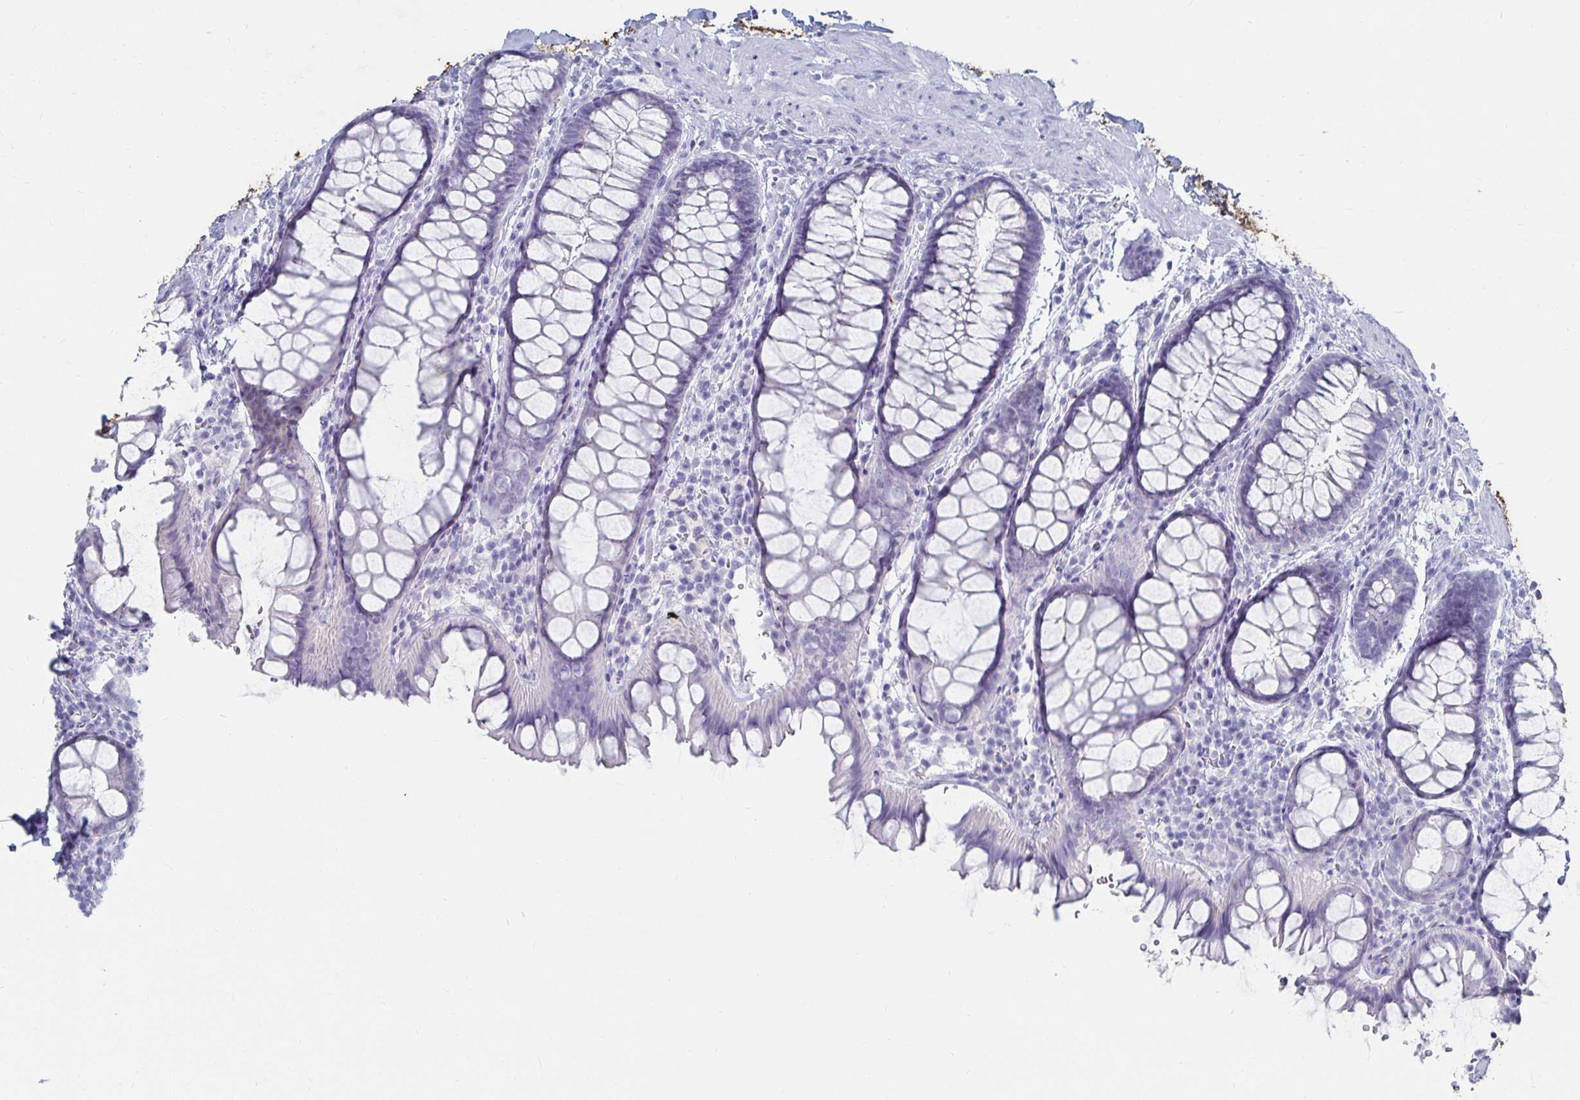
{"staining": {"intensity": "negative", "quantity": "none", "location": "none"}, "tissue": "rectum", "cell_type": "Glandular cells", "image_type": "normal", "snomed": [{"axis": "morphology", "description": "Normal tissue, NOS"}, {"axis": "topography", "description": "Rectum"}, {"axis": "topography", "description": "Peripheral nerve tissue"}], "caption": "Immunohistochemistry image of unremarkable human rectum stained for a protein (brown), which shows no expression in glandular cells. (Immunohistochemistry, brightfield microscopy, high magnification).", "gene": "CA9", "patient": {"sex": "female", "age": 69}}